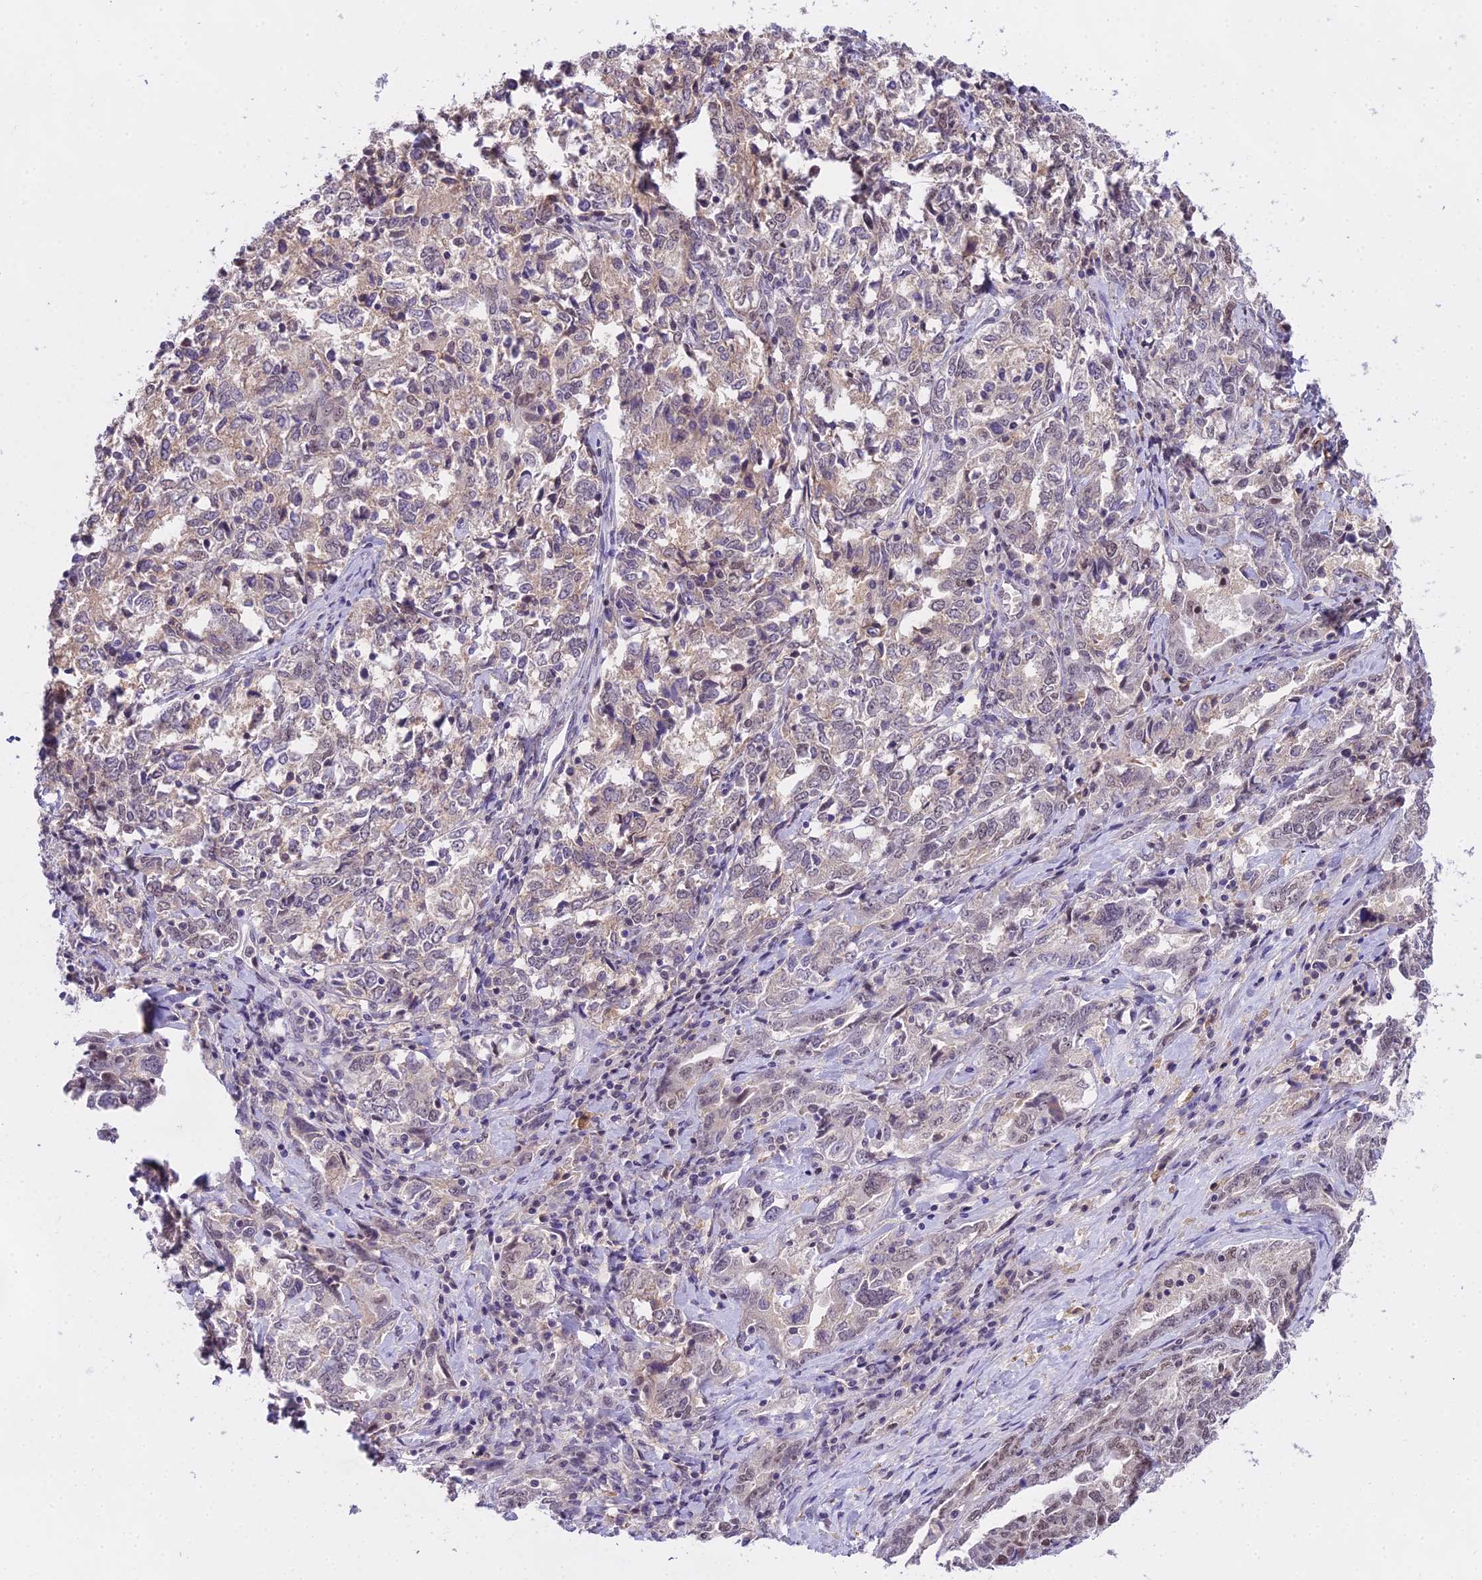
{"staining": {"intensity": "weak", "quantity": "25%-75%", "location": "cytoplasmic/membranous,nuclear"}, "tissue": "ovarian cancer", "cell_type": "Tumor cells", "image_type": "cancer", "snomed": [{"axis": "morphology", "description": "Carcinoma, endometroid"}, {"axis": "topography", "description": "Ovary"}], "caption": "Endometroid carcinoma (ovarian) stained with a protein marker demonstrates weak staining in tumor cells.", "gene": "MAT2A", "patient": {"sex": "female", "age": 62}}